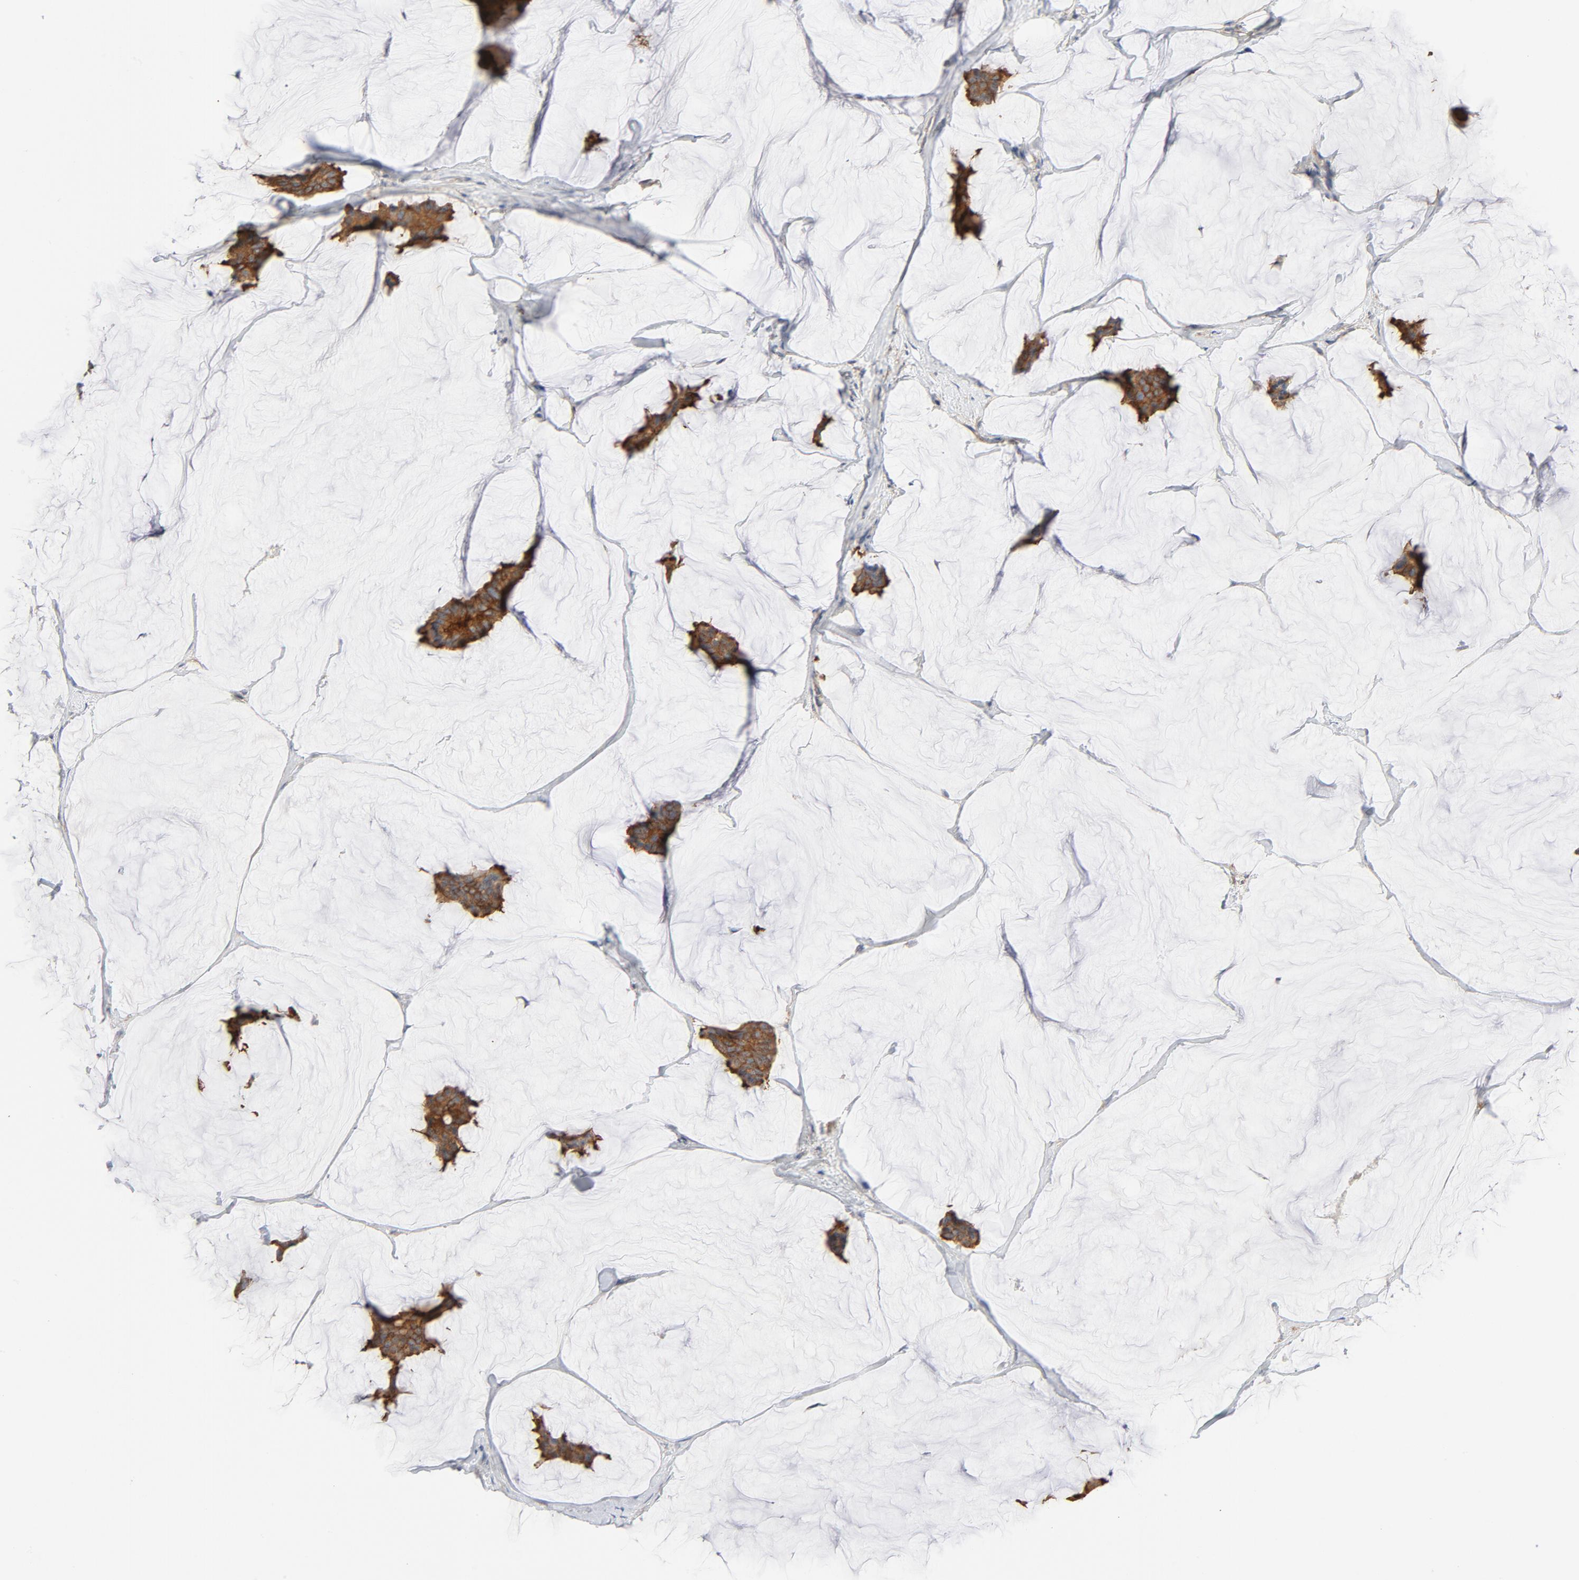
{"staining": {"intensity": "strong", "quantity": ">75%", "location": "cytoplasmic/membranous"}, "tissue": "breast cancer", "cell_type": "Tumor cells", "image_type": "cancer", "snomed": [{"axis": "morphology", "description": "Duct carcinoma"}, {"axis": "topography", "description": "Breast"}], "caption": "Breast infiltrating ductal carcinoma was stained to show a protein in brown. There is high levels of strong cytoplasmic/membranous staining in approximately >75% of tumor cells.", "gene": "RABEP1", "patient": {"sex": "female", "age": 93}}